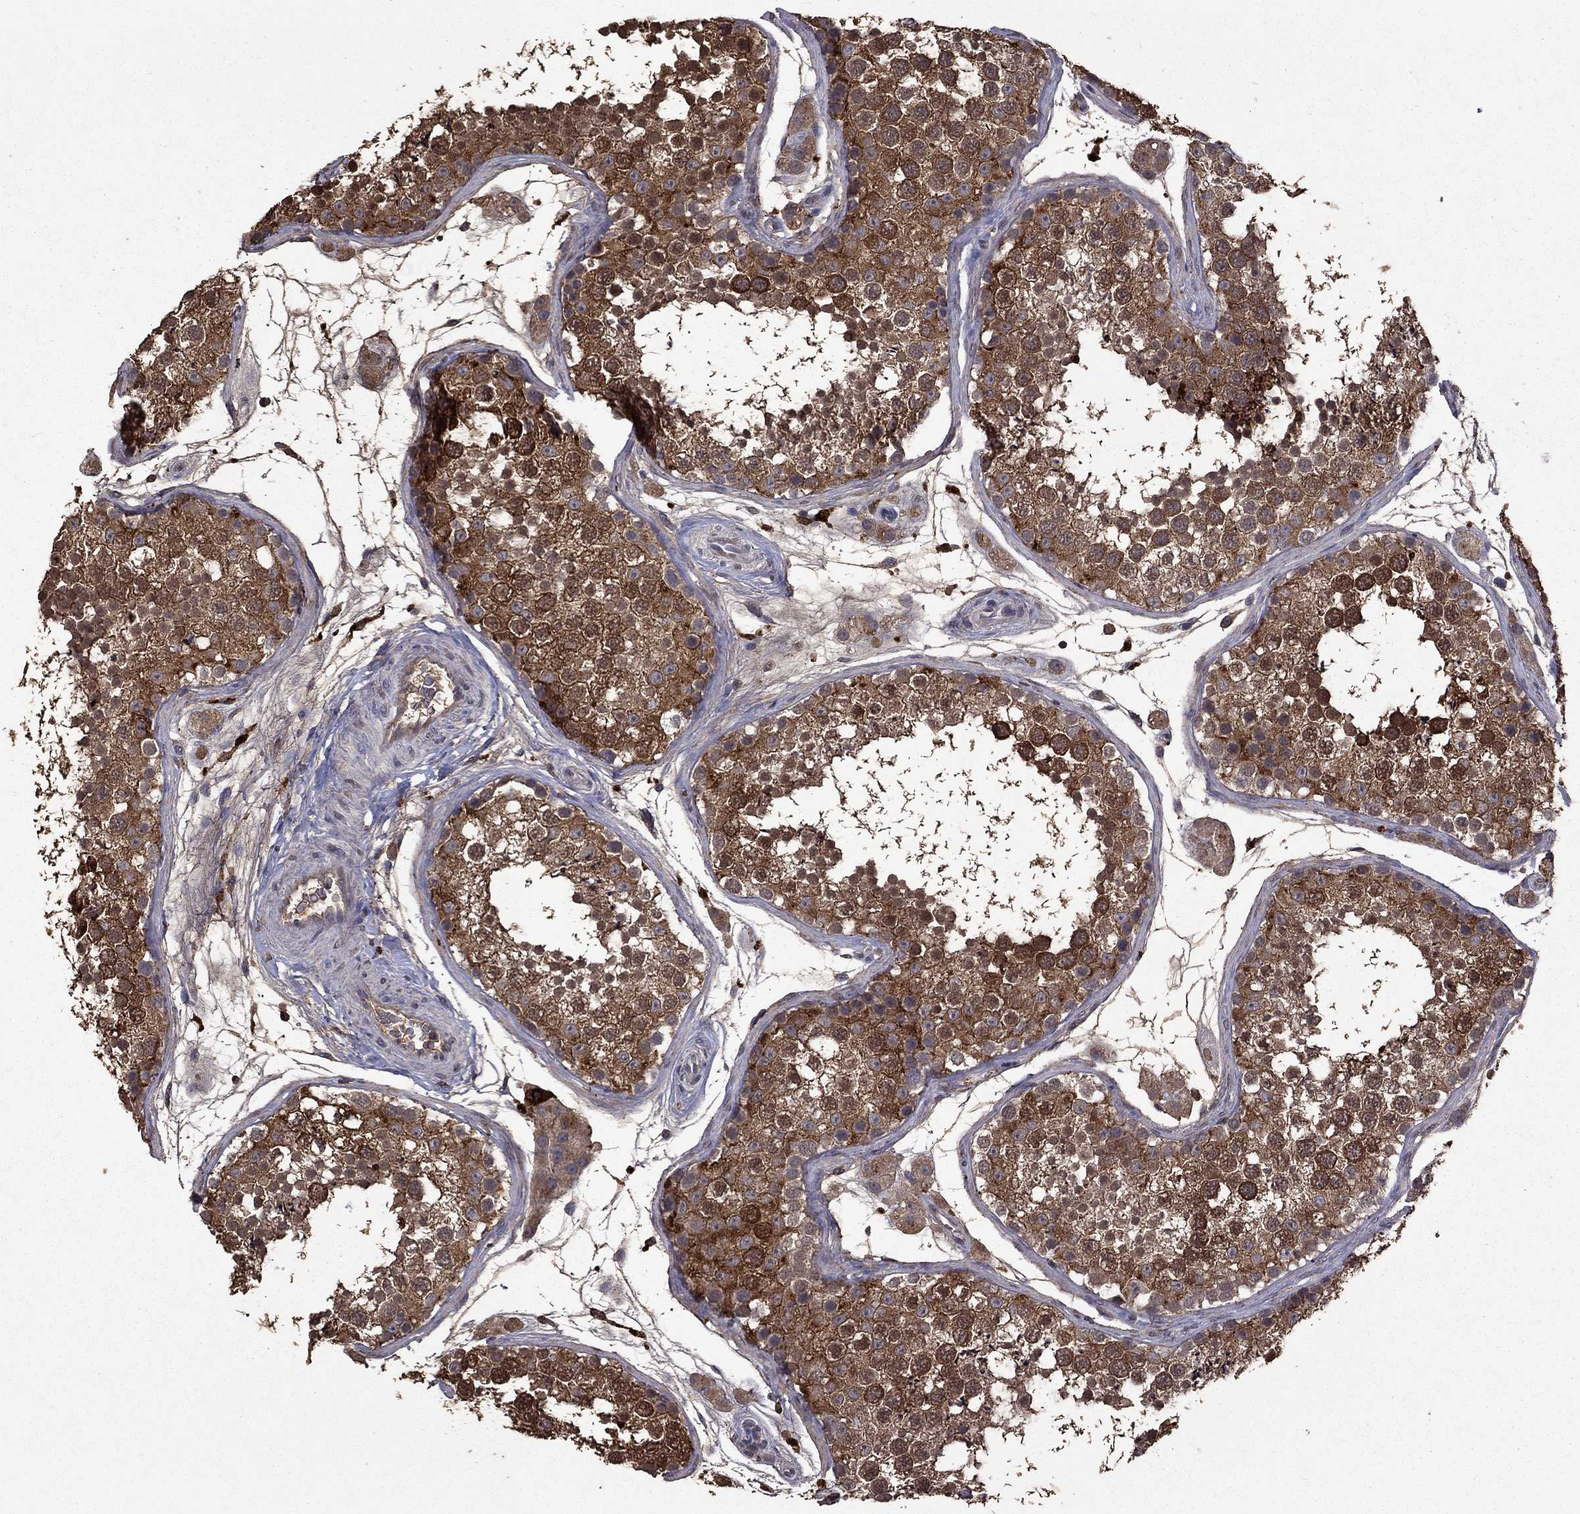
{"staining": {"intensity": "strong", "quantity": ">75%", "location": "cytoplasmic/membranous"}, "tissue": "testis", "cell_type": "Cells in seminiferous ducts", "image_type": "normal", "snomed": [{"axis": "morphology", "description": "Normal tissue, NOS"}, {"axis": "topography", "description": "Testis"}], "caption": "Protein staining shows strong cytoplasmic/membranous staining in about >75% of cells in seminiferous ducts in benign testis.", "gene": "SERPINA5", "patient": {"sex": "male", "age": 41}}